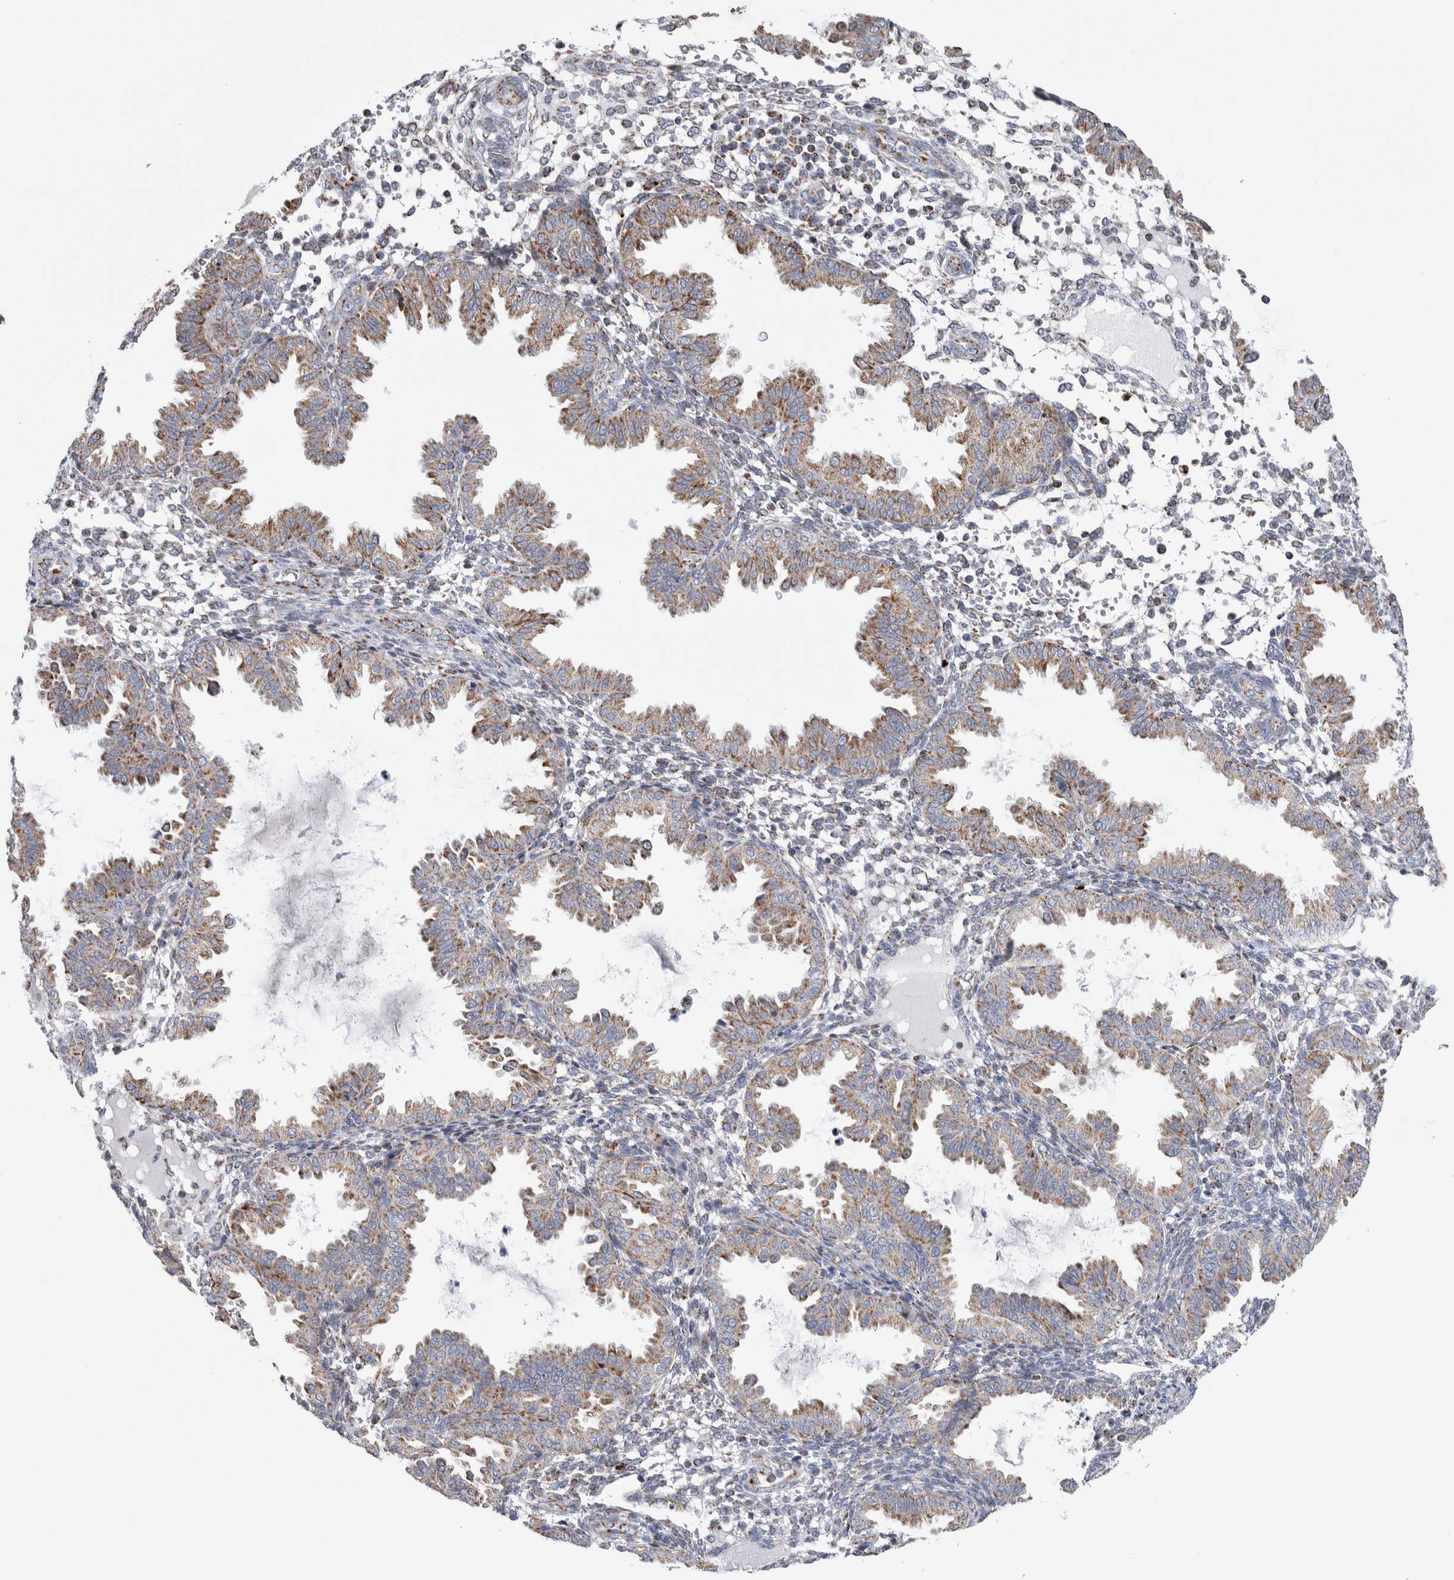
{"staining": {"intensity": "weak", "quantity": "<25%", "location": "cytoplasmic/membranous"}, "tissue": "endometrium", "cell_type": "Cells in endometrial stroma", "image_type": "normal", "snomed": [{"axis": "morphology", "description": "Normal tissue, NOS"}, {"axis": "topography", "description": "Endometrium"}], "caption": "Endometrium stained for a protein using immunohistochemistry (IHC) displays no expression cells in endometrial stroma.", "gene": "ETFA", "patient": {"sex": "female", "age": 33}}